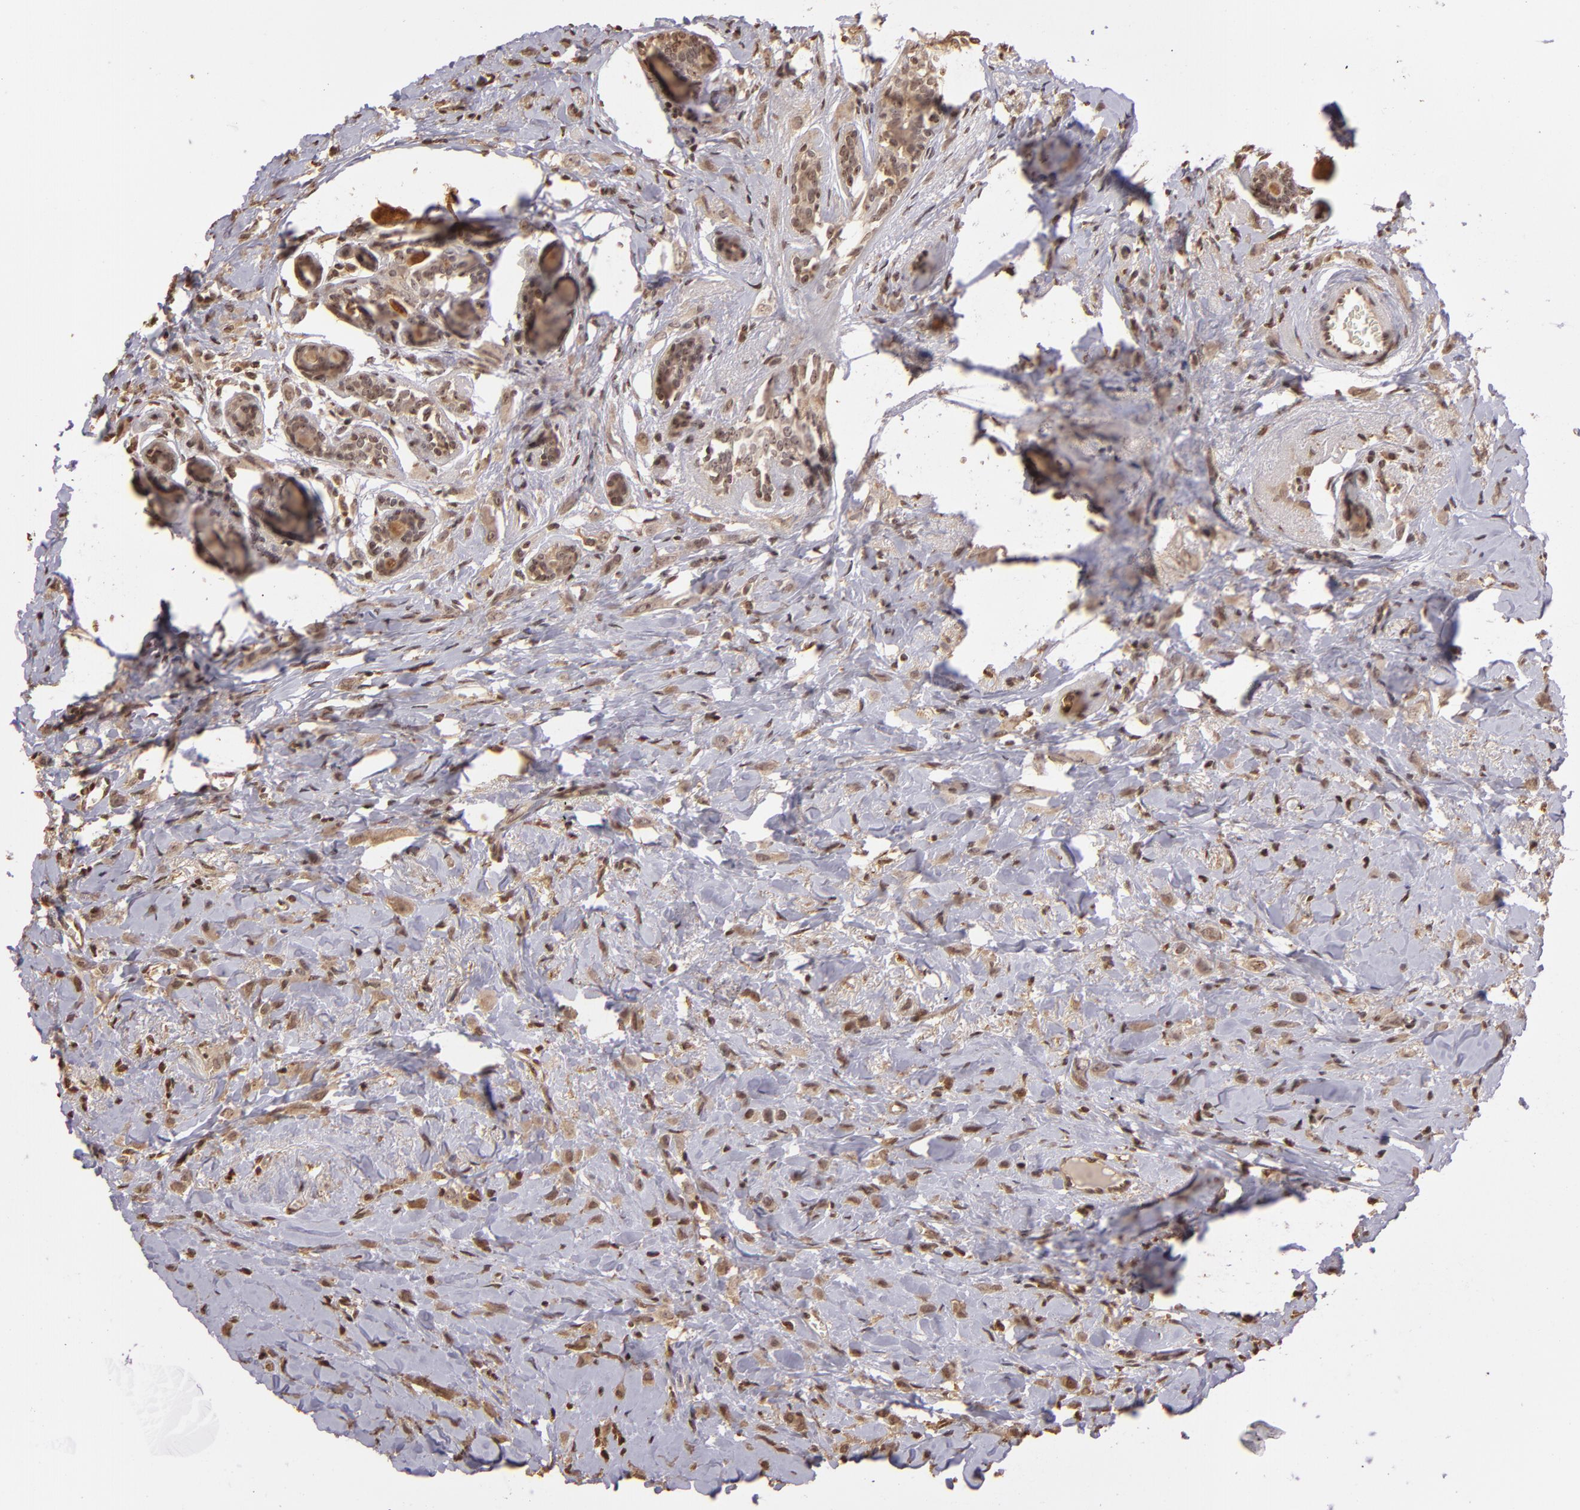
{"staining": {"intensity": "weak", "quantity": ">75%", "location": "cytoplasmic/membranous"}, "tissue": "breast cancer", "cell_type": "Tumor cells", "image_type": "cancer", "snomed": [{"axis": "morphology", "description": "Lobular carcinoma"}, {"axis": "topography", "description": "Breast"}], "caption": "Lobular carcinoma (breast) stained with immunohistochemistry (IHC) demonstrates weak cytoplasmic/membranous expression in about >75% of tumor cells.", "gene": "ARPC2", "patient": {"sex": "female", "age": 57}}